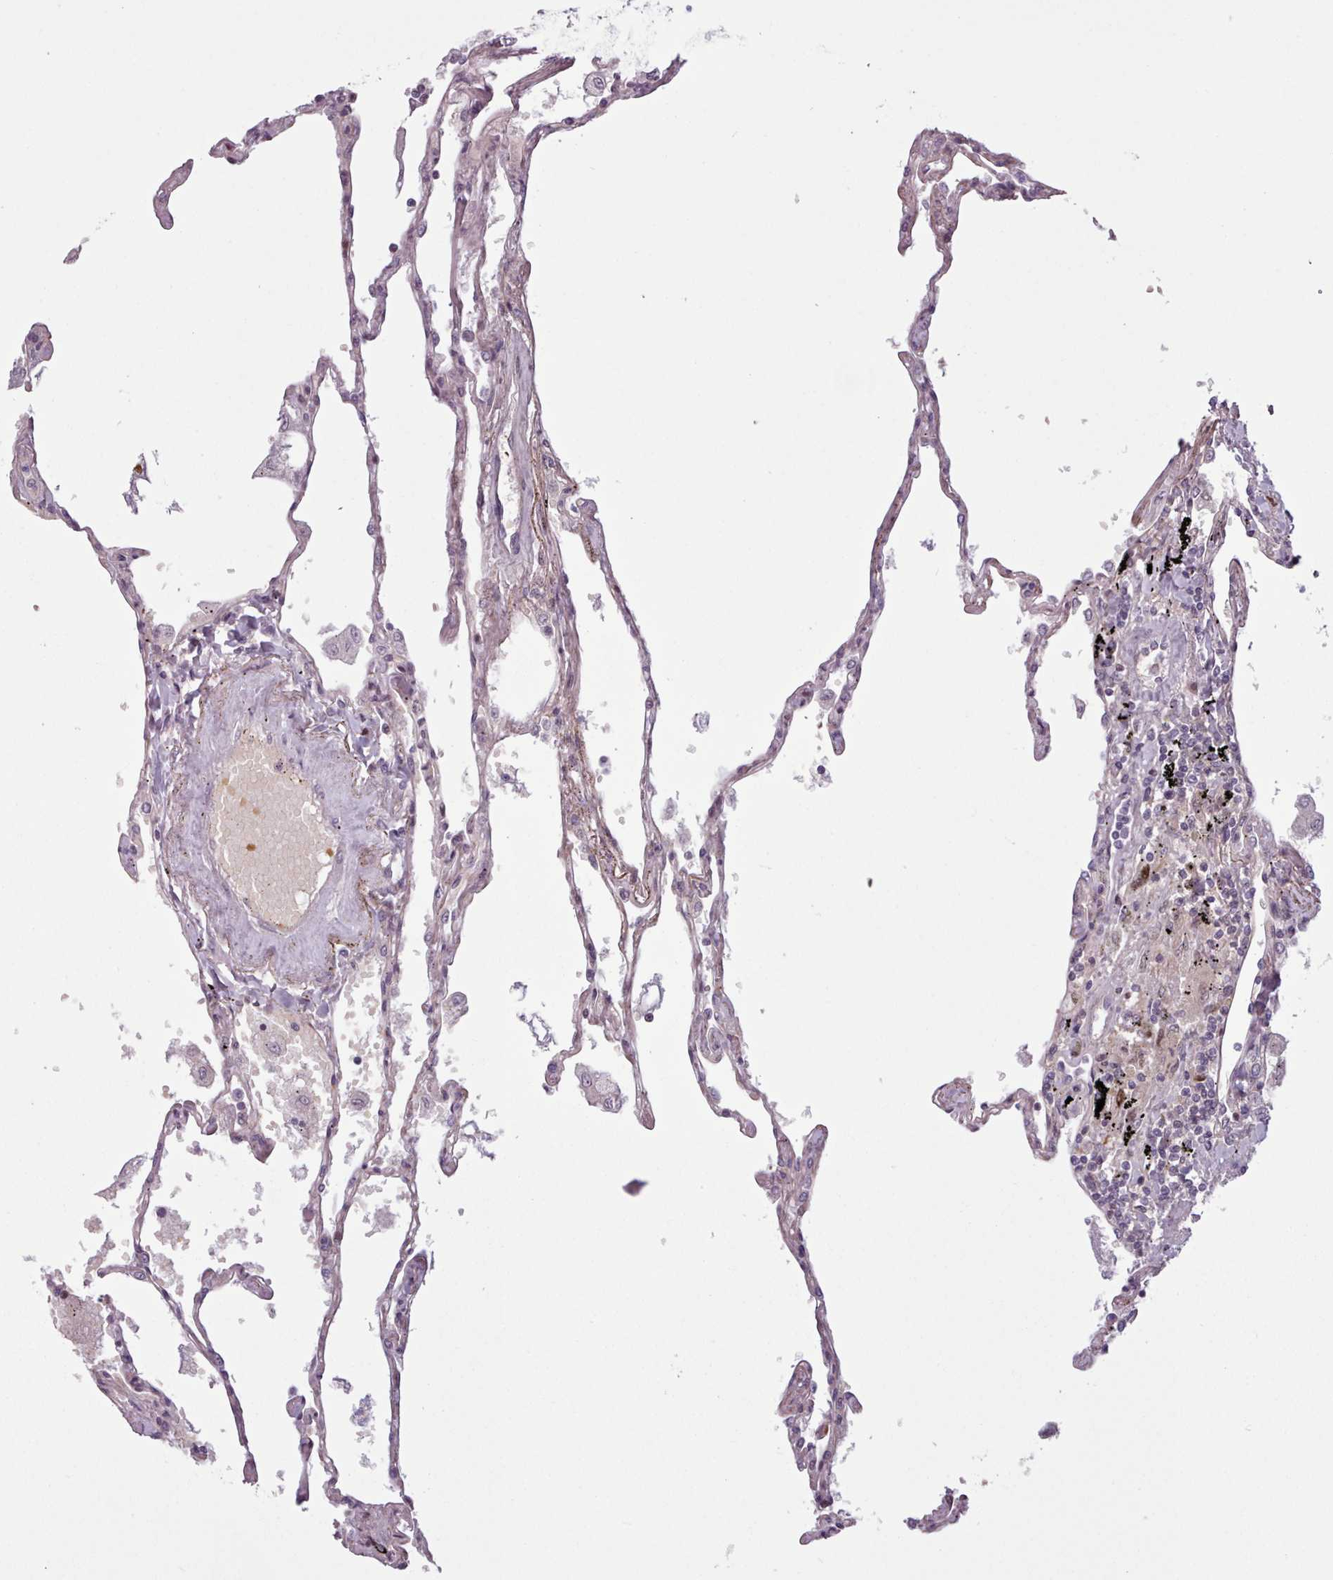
{"staining": {"intensity": "moderate", "quantity": "25%-75%", "location": "cytoplasmic/membranous,nuclear"}, "tissue": "lung", "cell_type": "Alveolar cells", "image_type": "normal", "snomed": [{"axis": "morphology", "description": "Normal tissue, NOS"}, {"axis": "topography", "description": "Lung"}], "caption": "Immunohistochemical staining of normal lung shows 25%-75% levels of moderate cytoplasmic/membranous,nuclear protein staining in about 25%-75% of alveolar cells. The protein of interest is shown in brown color, while the nuclei are stained blue.", "gene": "KBTBD6", "patient": {"sex": "female", "age": 67}}